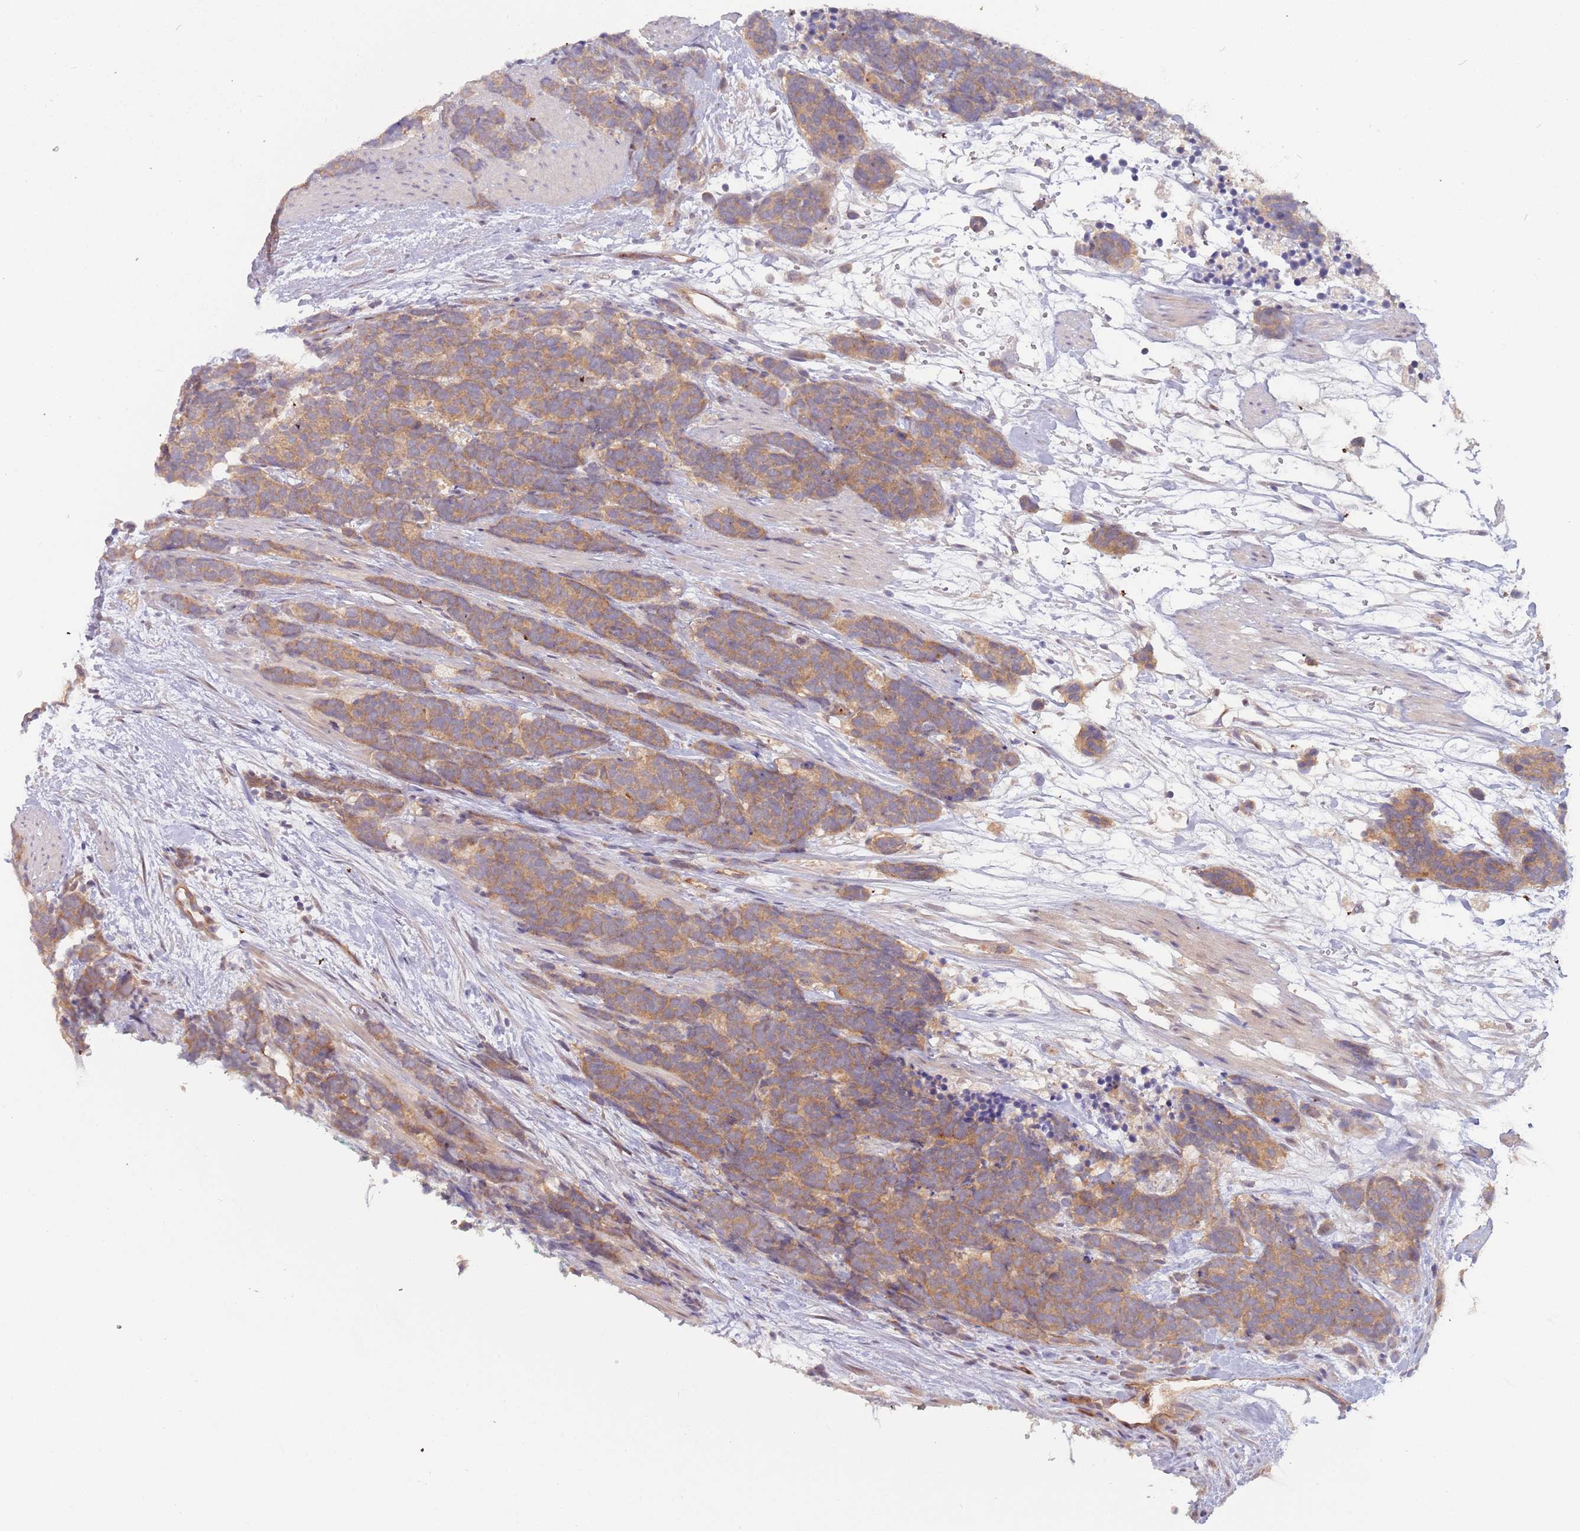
{"staining": {"intensity": "moderate", "quantity": ">75%", "location": "cytoplasmic/membranous"}, "tissue": "carcinoid", "cell_type": "Tumor cells", "image_type": "cancer", "snomed": [{"axis": "morphology", "description": "Carcinoma, NOS"}, {"axis": "morphology", "description": "Carcinoid, malignant, NOS"}, {"axis": "topography", "description": "Prostate"}], "caption": "Moderate cytoplasmic/membranous expression is identified in approximately >75% of tumor cells in carcinoid.", "gene": "SAV1", "patient": {"sex": "male", "age": 57}}